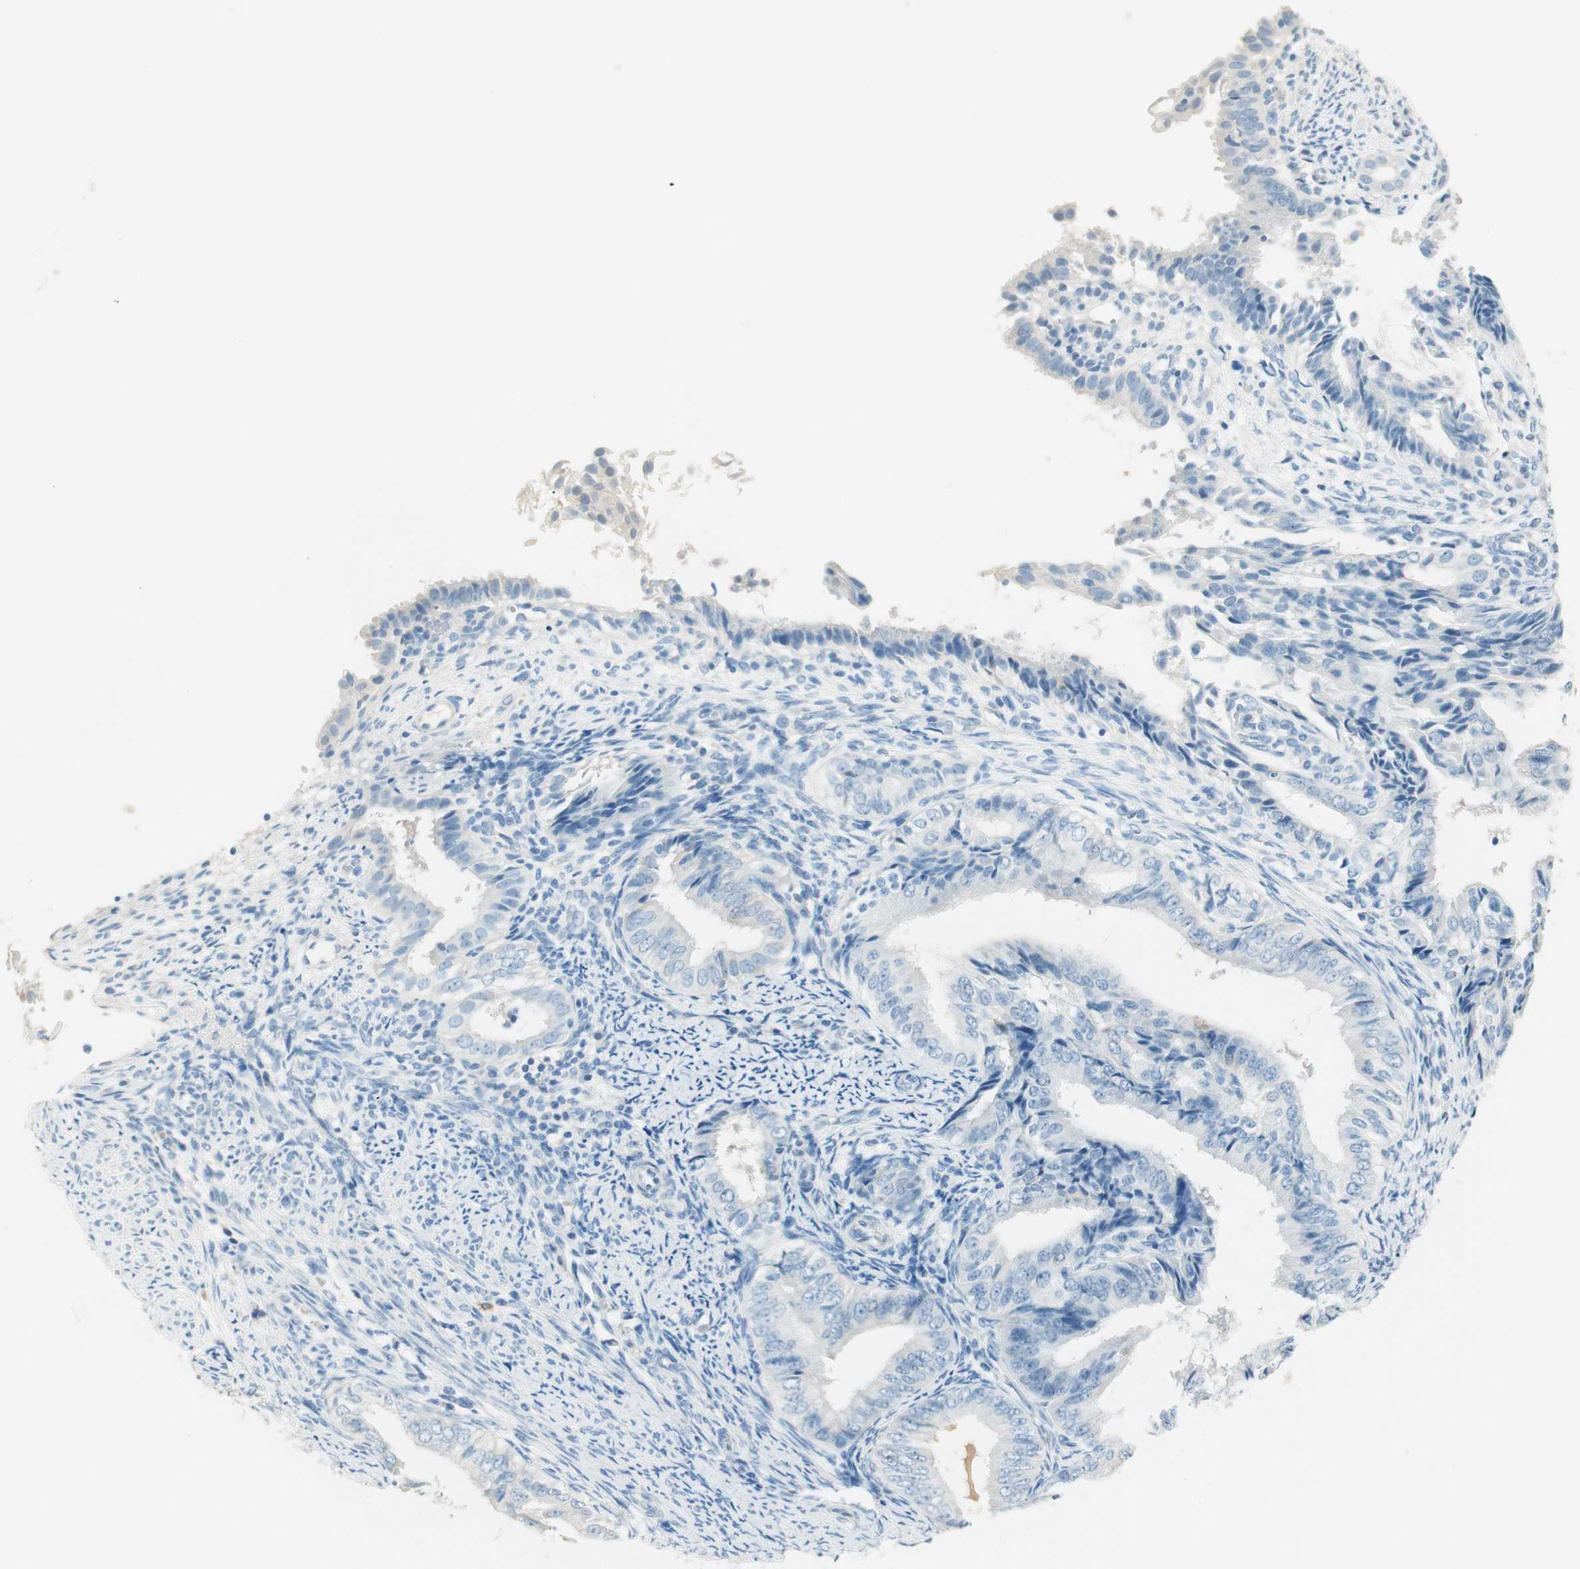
{"staining": {"intensity": "strong", "quantity": "<25%", "location": "cytoplasmic/membranous,nuclear"}, "tissue": "endometrial cancer", "cell_type": "Tumor cells", "image_type": "cancer", "snomed": [{"axis": "morphology", "description": "Adenocarcinoma, NOS"}, {"axis": "topography", "description": "Endometrium"}], "caption": "Endometrial cancer (adenocarcinoma) stained with immunohistochemistry (IHC) exhibits strong cytoplasmic/membranous and nuclear positivity in approximately <25% of tumor cells. The protein of interest is stained brown, and the nuclei are stained in blue (DAB (3,3'-diaminobenzidine) IHC with brightfield microscopy, high magnification).", "gene": "HPGD", "patient": {"sex": "female", "age": 58}}